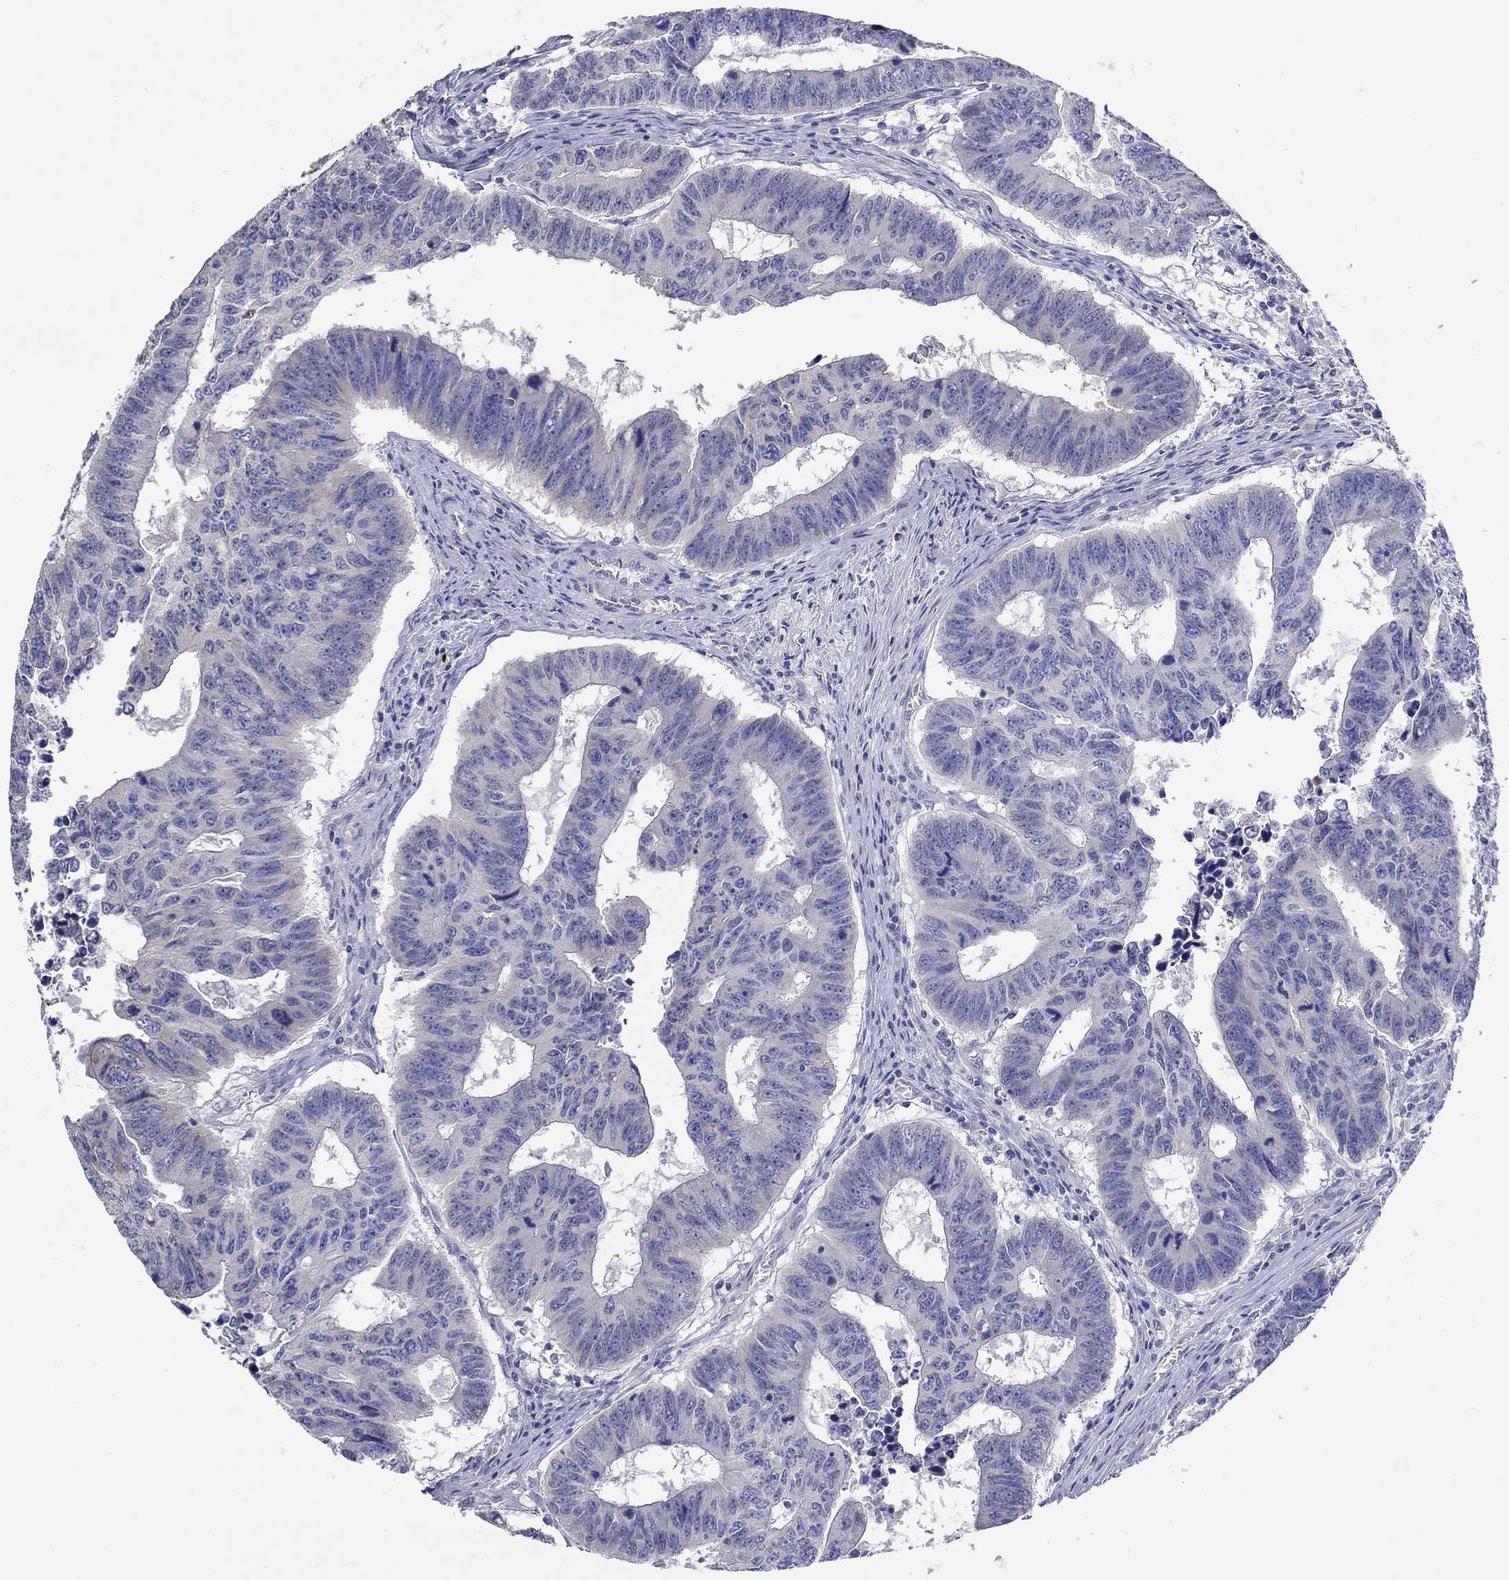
{"staining": {"intensity": "negative", "quantity": "none", "location": "none"}, "tissue": "colorectal cancer", "cell_type": "Tumor cells", "image_type": "cancer", "snomed": [{"axis": "morphology", "description": "Adenocarcinoma, NOS"}, {"axis": "topography", "description": "Appendix"}, {"axis": "topography", "description": "Colon"}, {"axis": "topography", "description": "Cecum"}, {"axis": "topography", "description": "Colon asc"}], "caption": "This histopathology image is of colorectal cancer (adenocarcinoma) stained with IHC to label a protein in brown with the nuclei are counter-stained blue. There is no staining in tumor cells.", "gene": "ERMP1", "patient": {"sex": "female", "age": 85}}